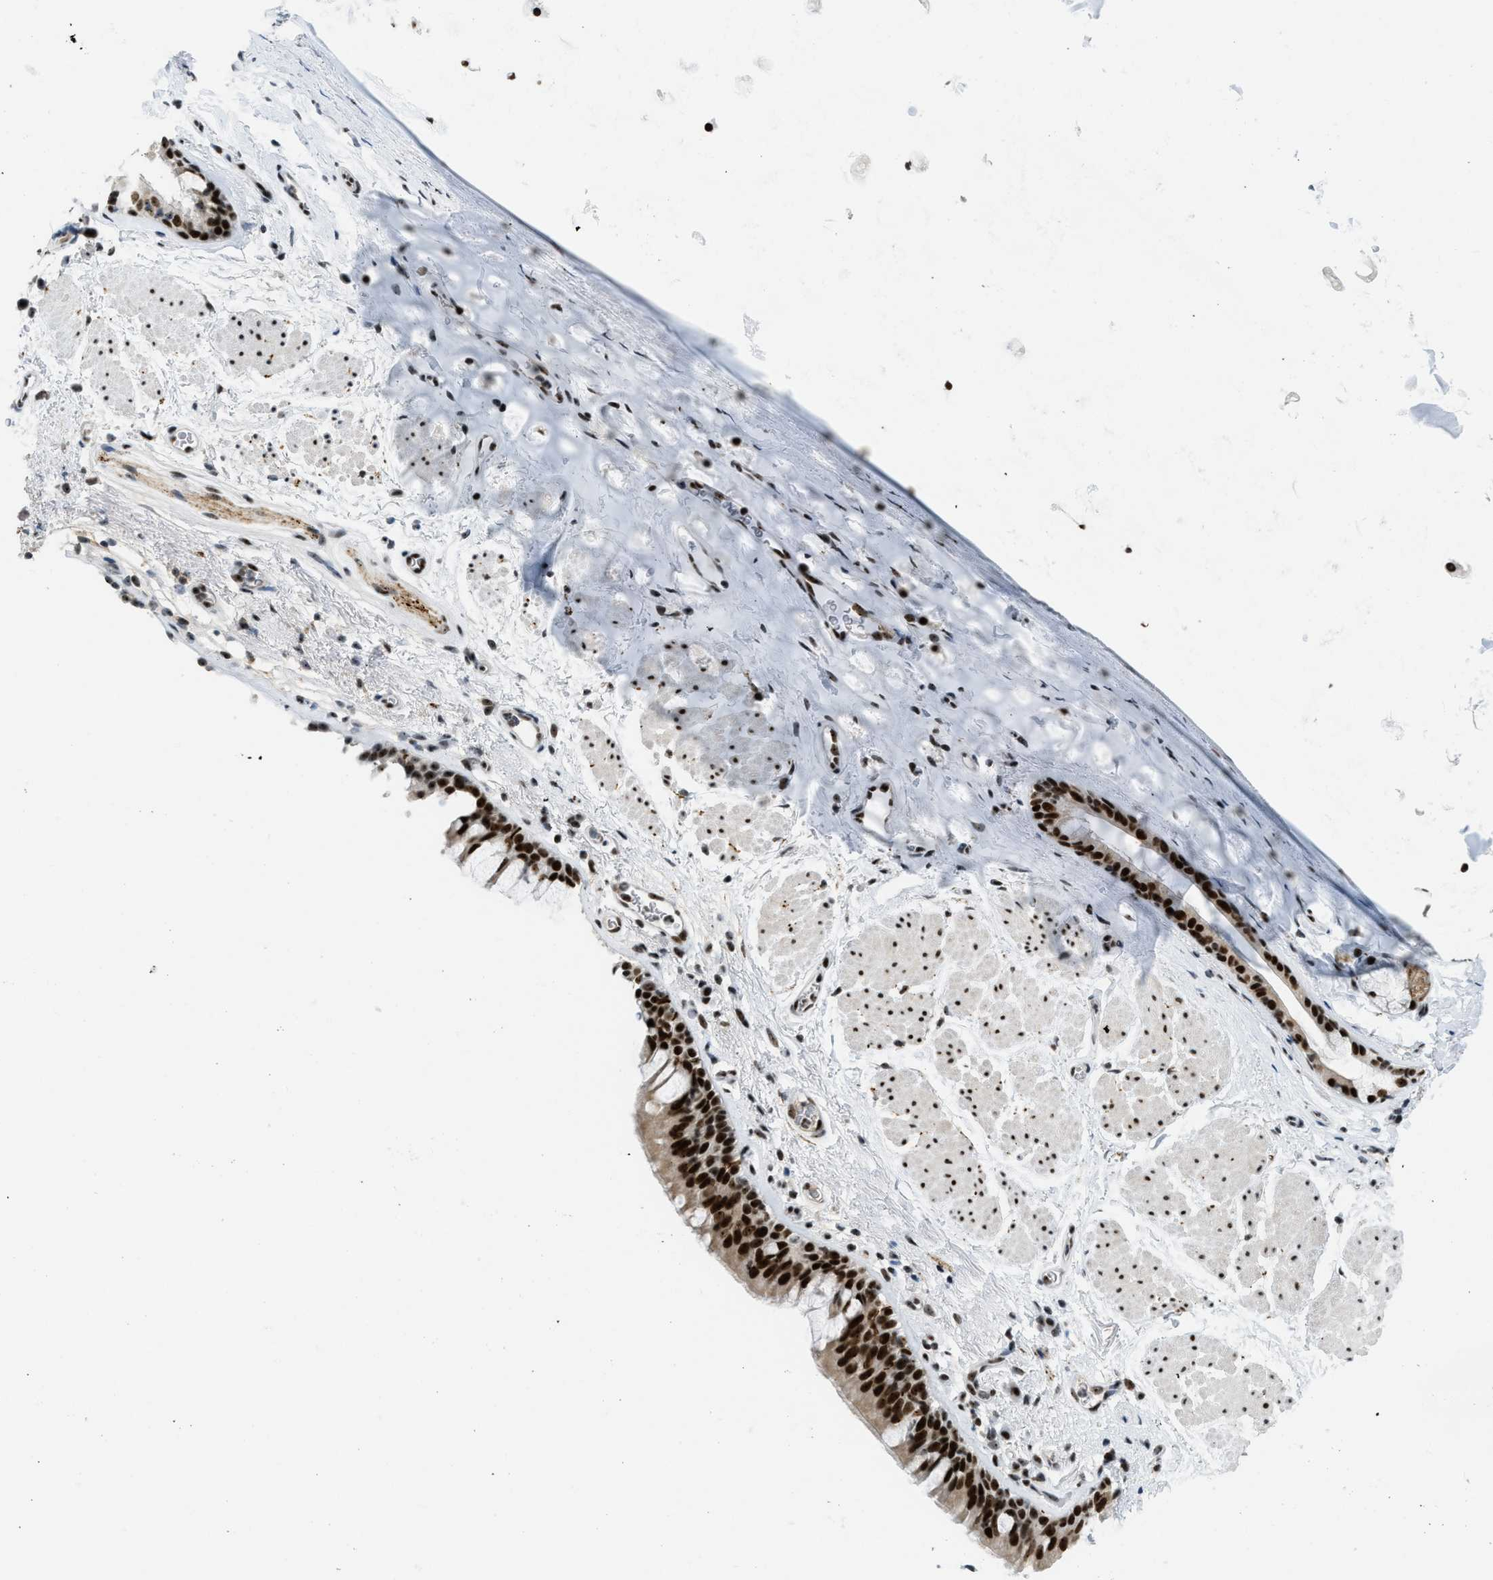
{"staining": {"intensity": "strong", "quantity": ">75%", "location": "nuclear"}, "tissue": "bronchus", "cell_type": "Respiratory epithelial cells", "image_type": "normal", "snomed": [{"axis": "morphology", "description": "Normal tissue, NOS"}, {"axis": "topography", "description": "Cartilage tissue"}, {"axis": "topography", "description": "Bronchus"}], "caption": "Immunohistochemistry (IHC) staining of benign bronchus, which displays high levels of strong nuclear positivity in approximately >75% of respiratory epithelial cells indicating strong nuclear protein expression. The staining was performed using DAB (3,3'-diaminobenzidine) (brown) for protein detection and nuclei were counterstained in hematoxylin (blue).", "gene": "URB1", "patient": {"sex": "female", "age": 53}}